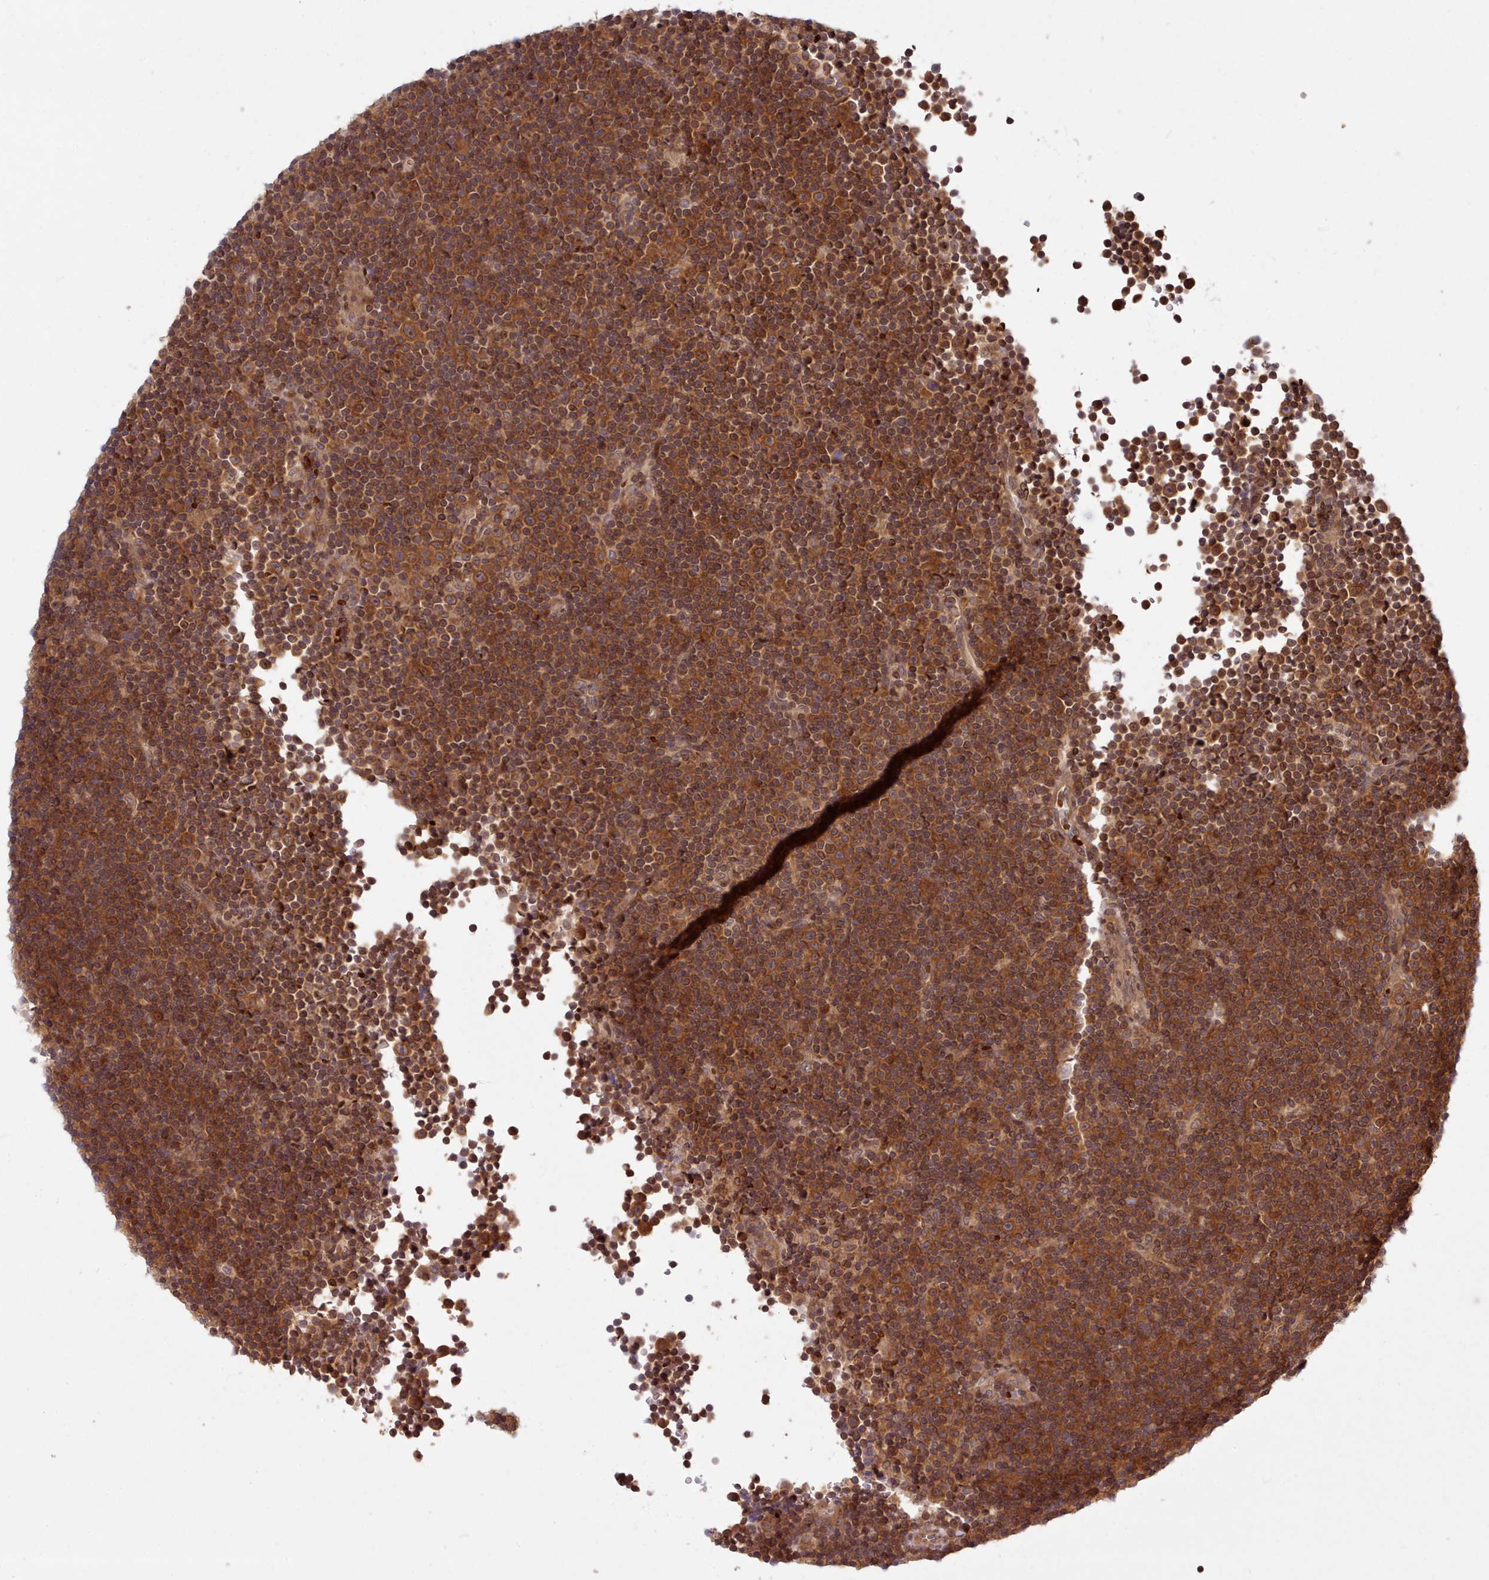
{"staining": {"intensity": "strong", "quantity": ">75%", "location": "cytoplasmic/membranous,nuclear"}, "tissue": "lymphoma", "cell_type": "Tumor cells", "image_type": "cancer", "snomed": [{"axis": "morphology", "description": "Malignant lymphoma, non-Hodgkin's type, Low grade"}, {"axis": "topography", "description": "Lymph node"}], "caption": "DAB immunohistochemical staining of human malignant lymphoma, non-Hodgkin's type (low-grade) exhibits strong cytoplasmic/membranous and nuclear protein staining in about >75% of tumor cells.", "gene": "UBE2G1", "patient": {"sex": "female", "age": 67}}